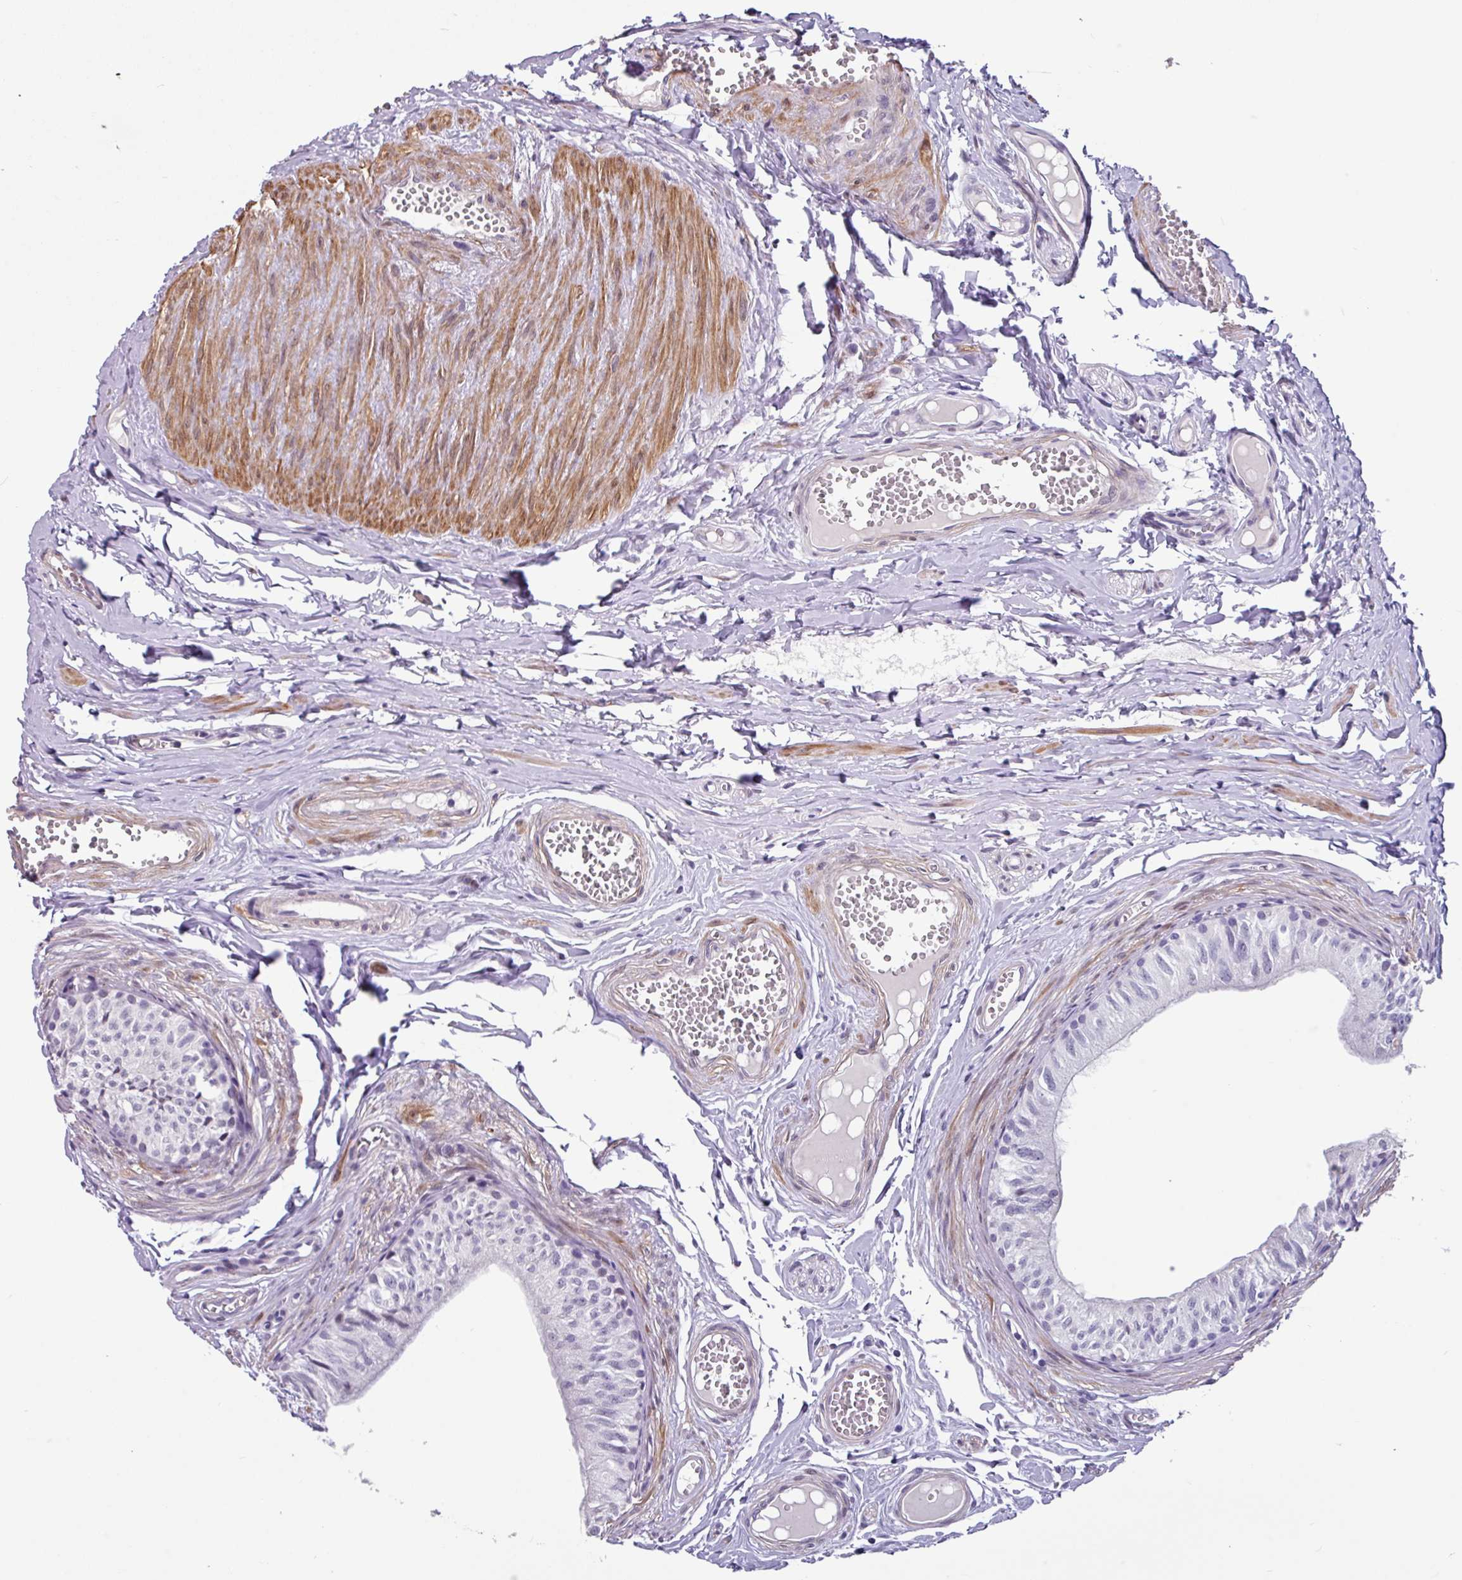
{"staining": {"intensity": "negative", "quantity": "none", "location": "none"}, "tissue": "epididymis", "cell_type": "Glandular cells", "image_type": "normal", "snomed": [{"axis": "morphology", "description": "Normal tissue, NOS"}, {"axis": "topography", "description": "Epididymis"}], "caption": "Glandular cells are negative for protein expression in normal human epididymis. The staining was performed using DAB to visualize the protein expression in brown, while the nuclei were stained in blue with hematoxylin (Magnification: 20x).", "gene": "OTX1", "patient": {"sex": "male", "age": 37}}